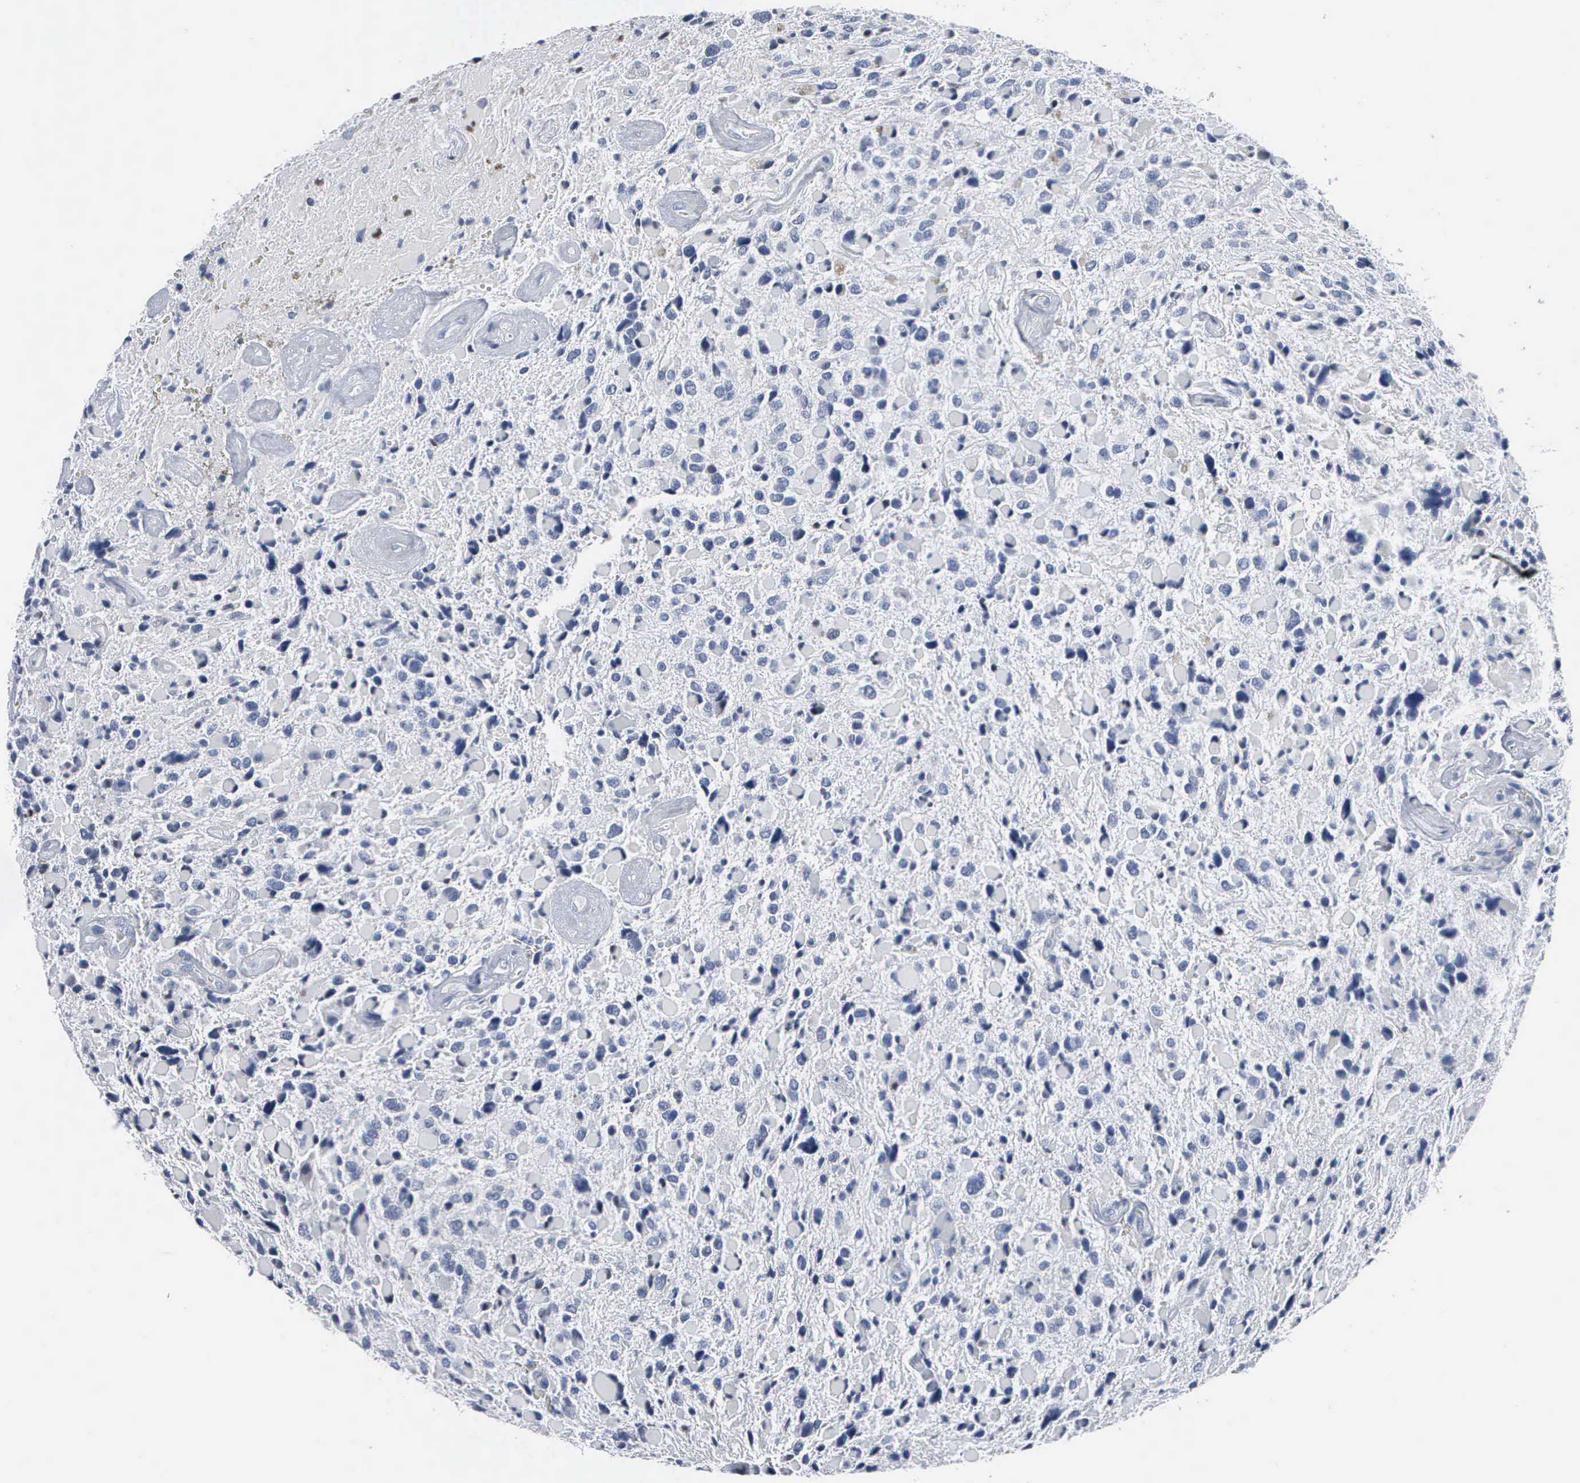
{"staining": {"intensity": "negative", "quantity": "none", "location": "none"}, "tissue": "glioma", "cell_type": "Tumor cells", "image_type": "cancer", "snomed": [{"axis": "morphology", "description": "Glioma, malignant, High grade"}, {"axis": "topography", "description": "Brain"}], "caption": "There is no significant staining in tumor cells of glioma.", "gene": "FGF2", "patient": {"sex": "female", "age": 37}}